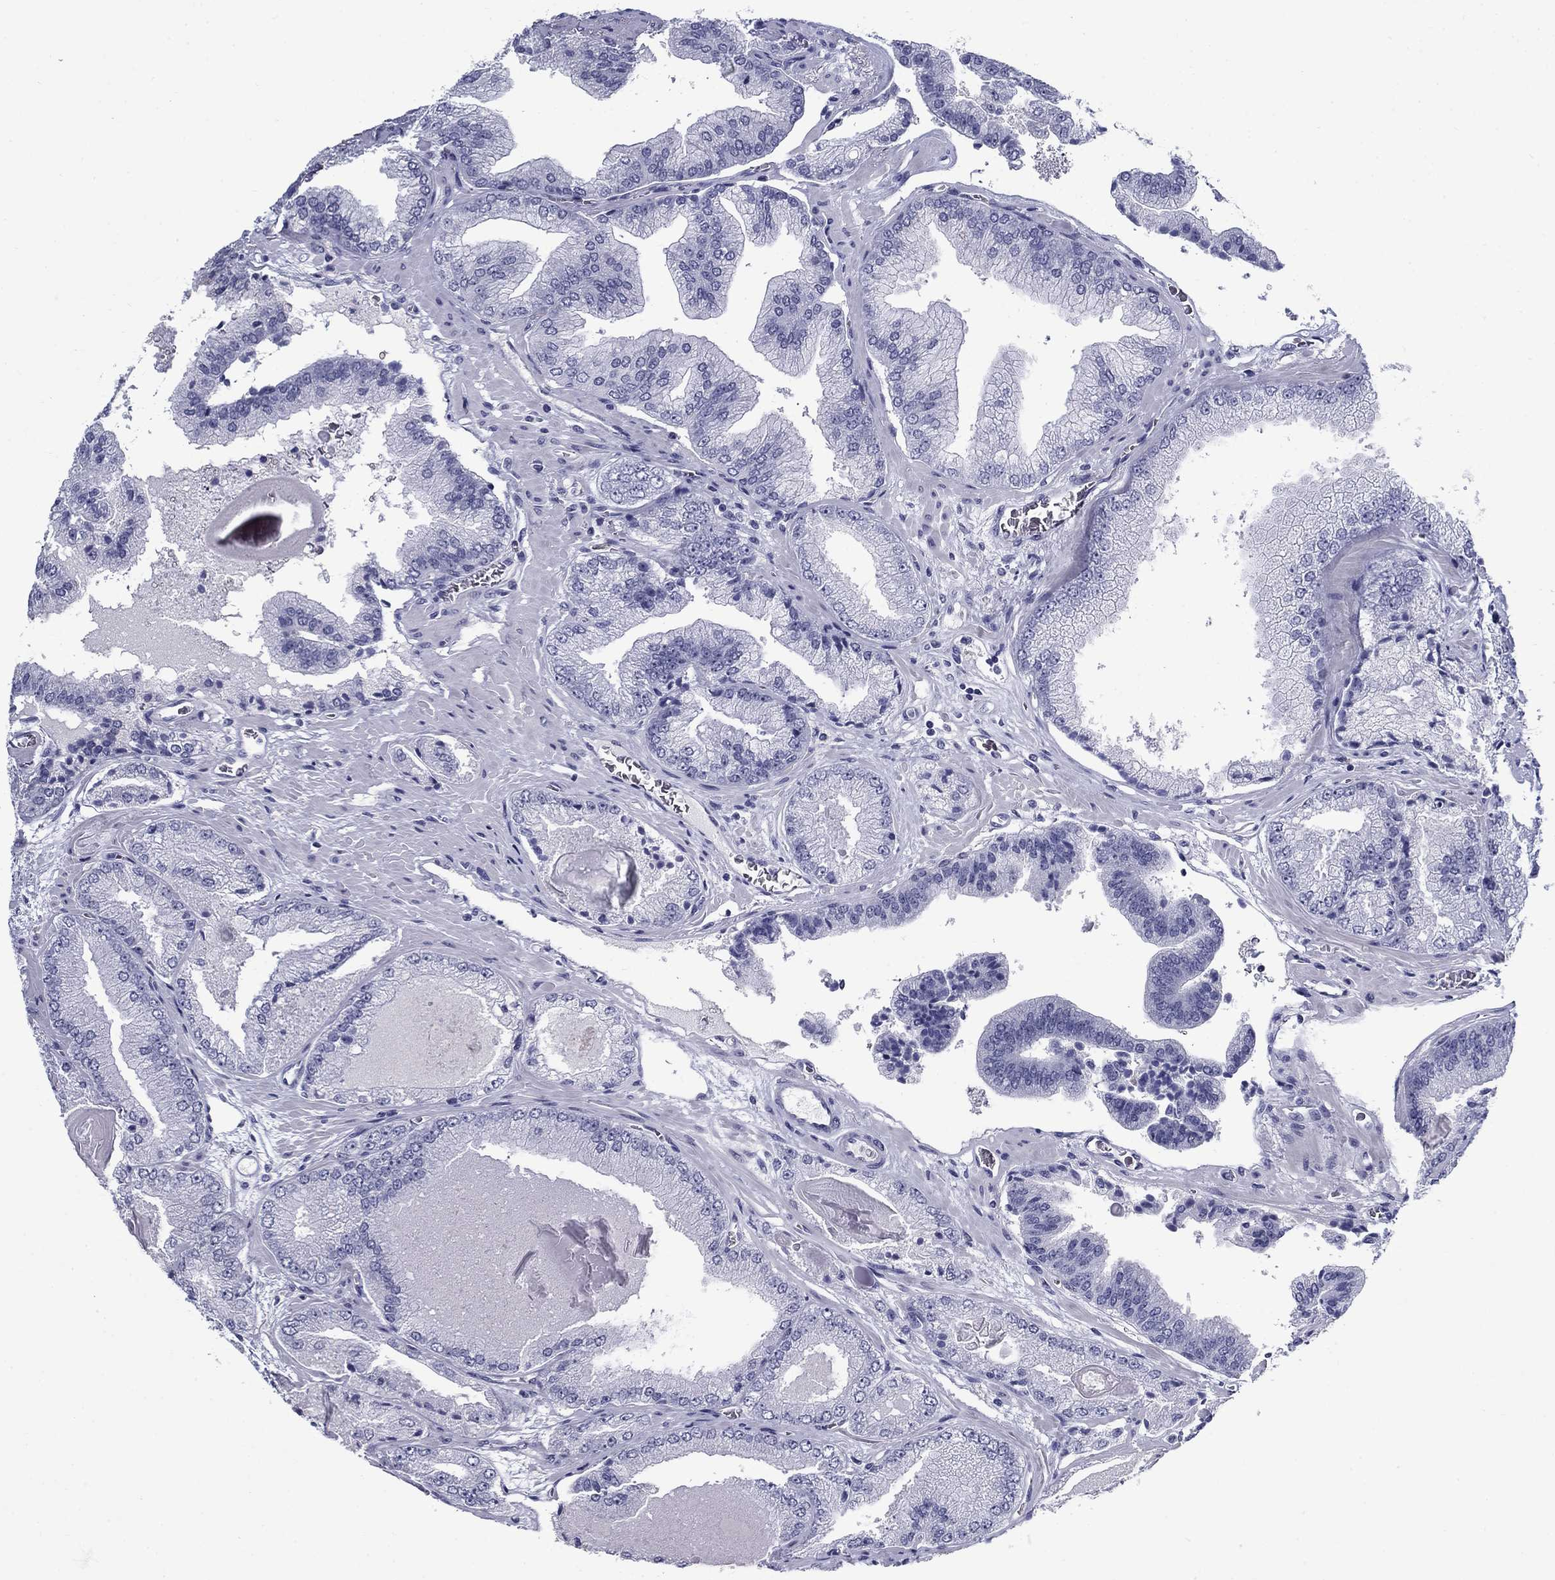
{"staining": {"intensity": "negative", "quantity": "none", "location": "none"}, "tissue": "prostate cancer", "cell_type": "Tumor cells", "image_type": "cancer", "snomed": [{"axis": "morphology", "description": "Adenocarcinoma, Low grade"}, {"axis": "topography", "description": "Prostate"}], "caption": "IHC image of prostate adenocarcinoma (low-grade) stained for a protein (brown), which demonstrates no staining in tumor cells. (IHC, brightfield microscopy, high magnification).", "gene": "C4orf19", "patient": {"sex": "male", "age": 72}}